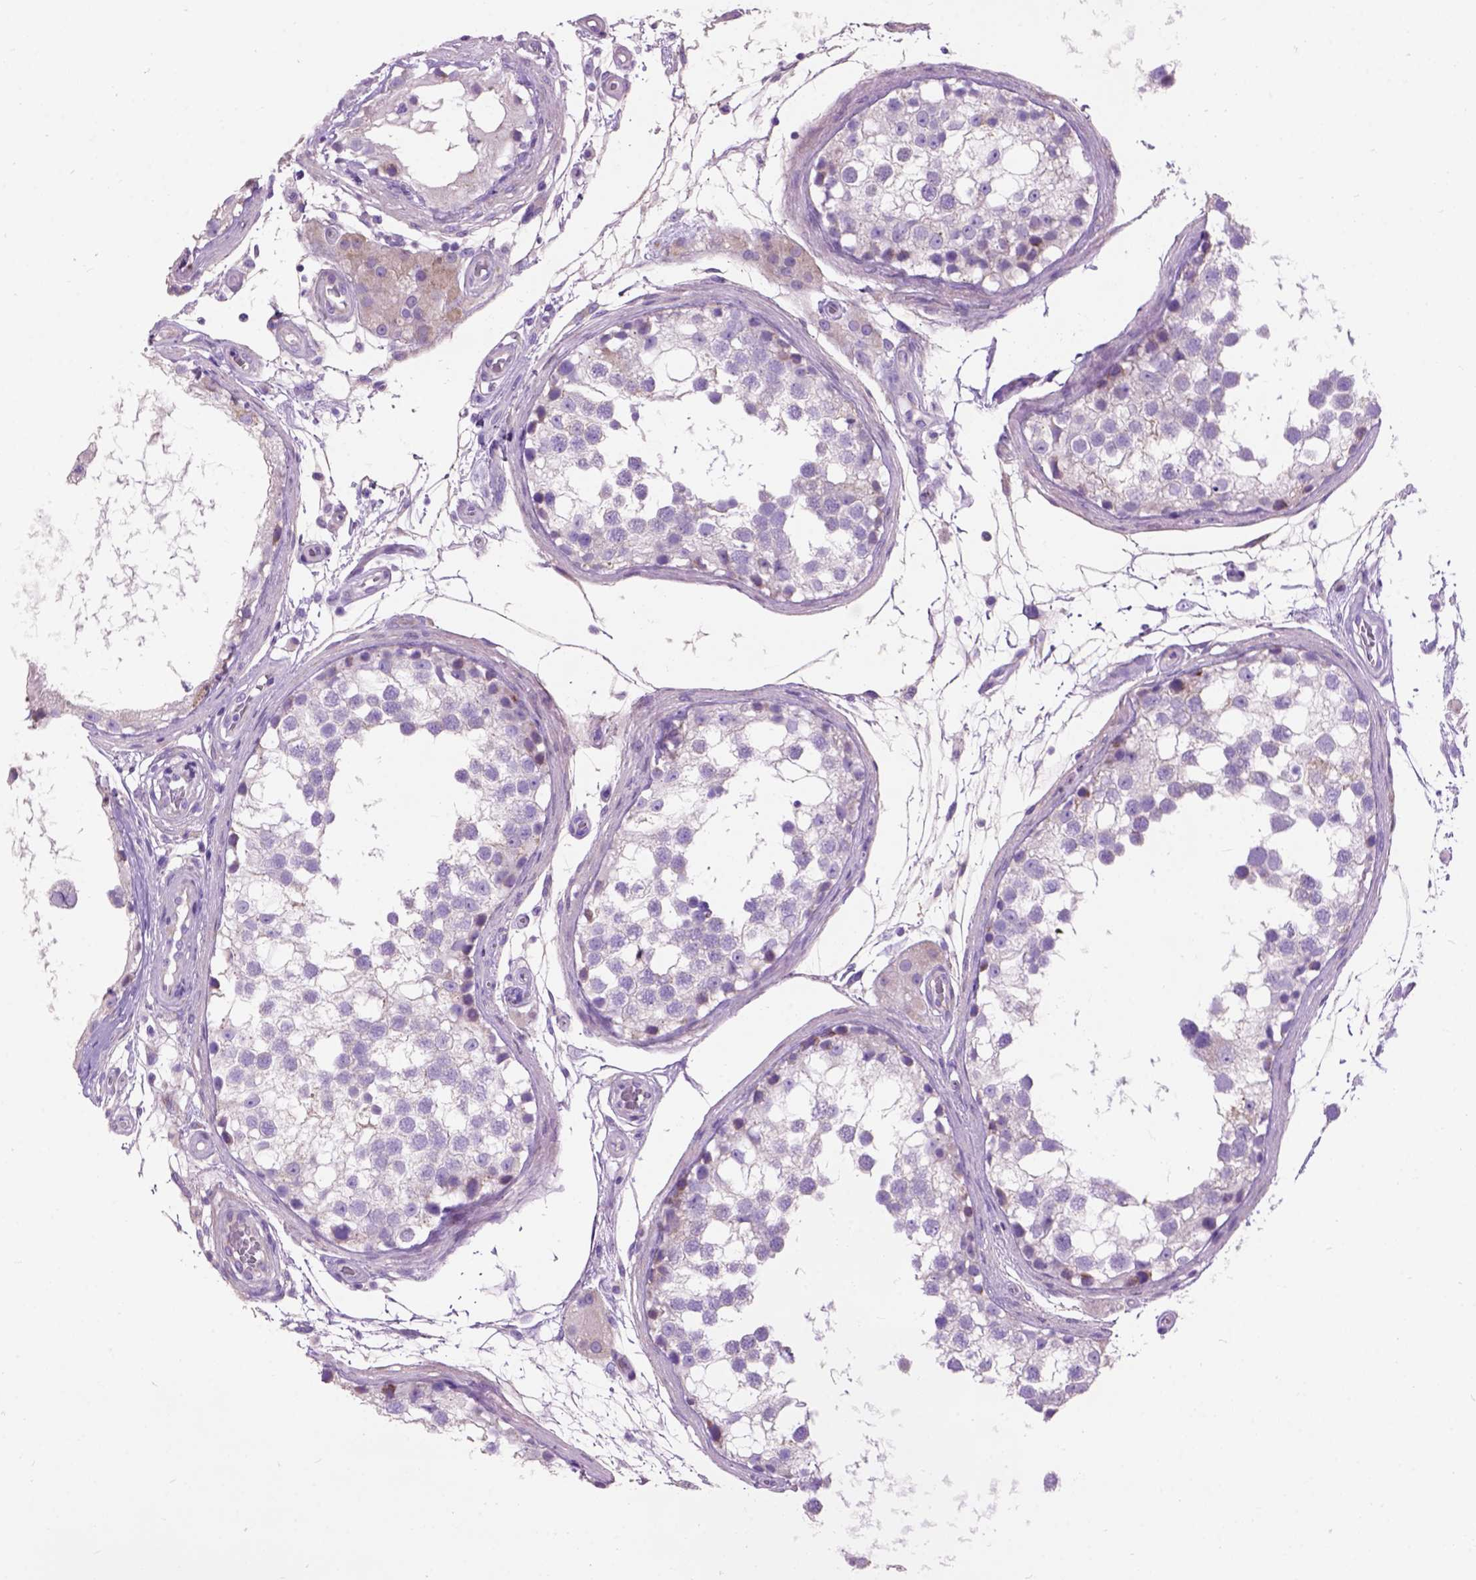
{"staining": {"intensity": "weak", "quantity": "<25%", "location": "cytoplasmic/membranous"}, "tissue": "testis", "cell_type": "Cells in seminiferous ducts", "image_type": "normal", "snomed": [{"axis": "morphology", "description": "Normal tissue, NOS"}, {"axis": "morphology", "description": "Seminoma, NOS"}, {"axis": "topography", "description": "Testis"}], "caption": "Testis stained for a protein using IHC shows no positivity cells in seminiferous ducts.", "gene": "MAPT", "patient": {"sex": "male", "age": 65}}